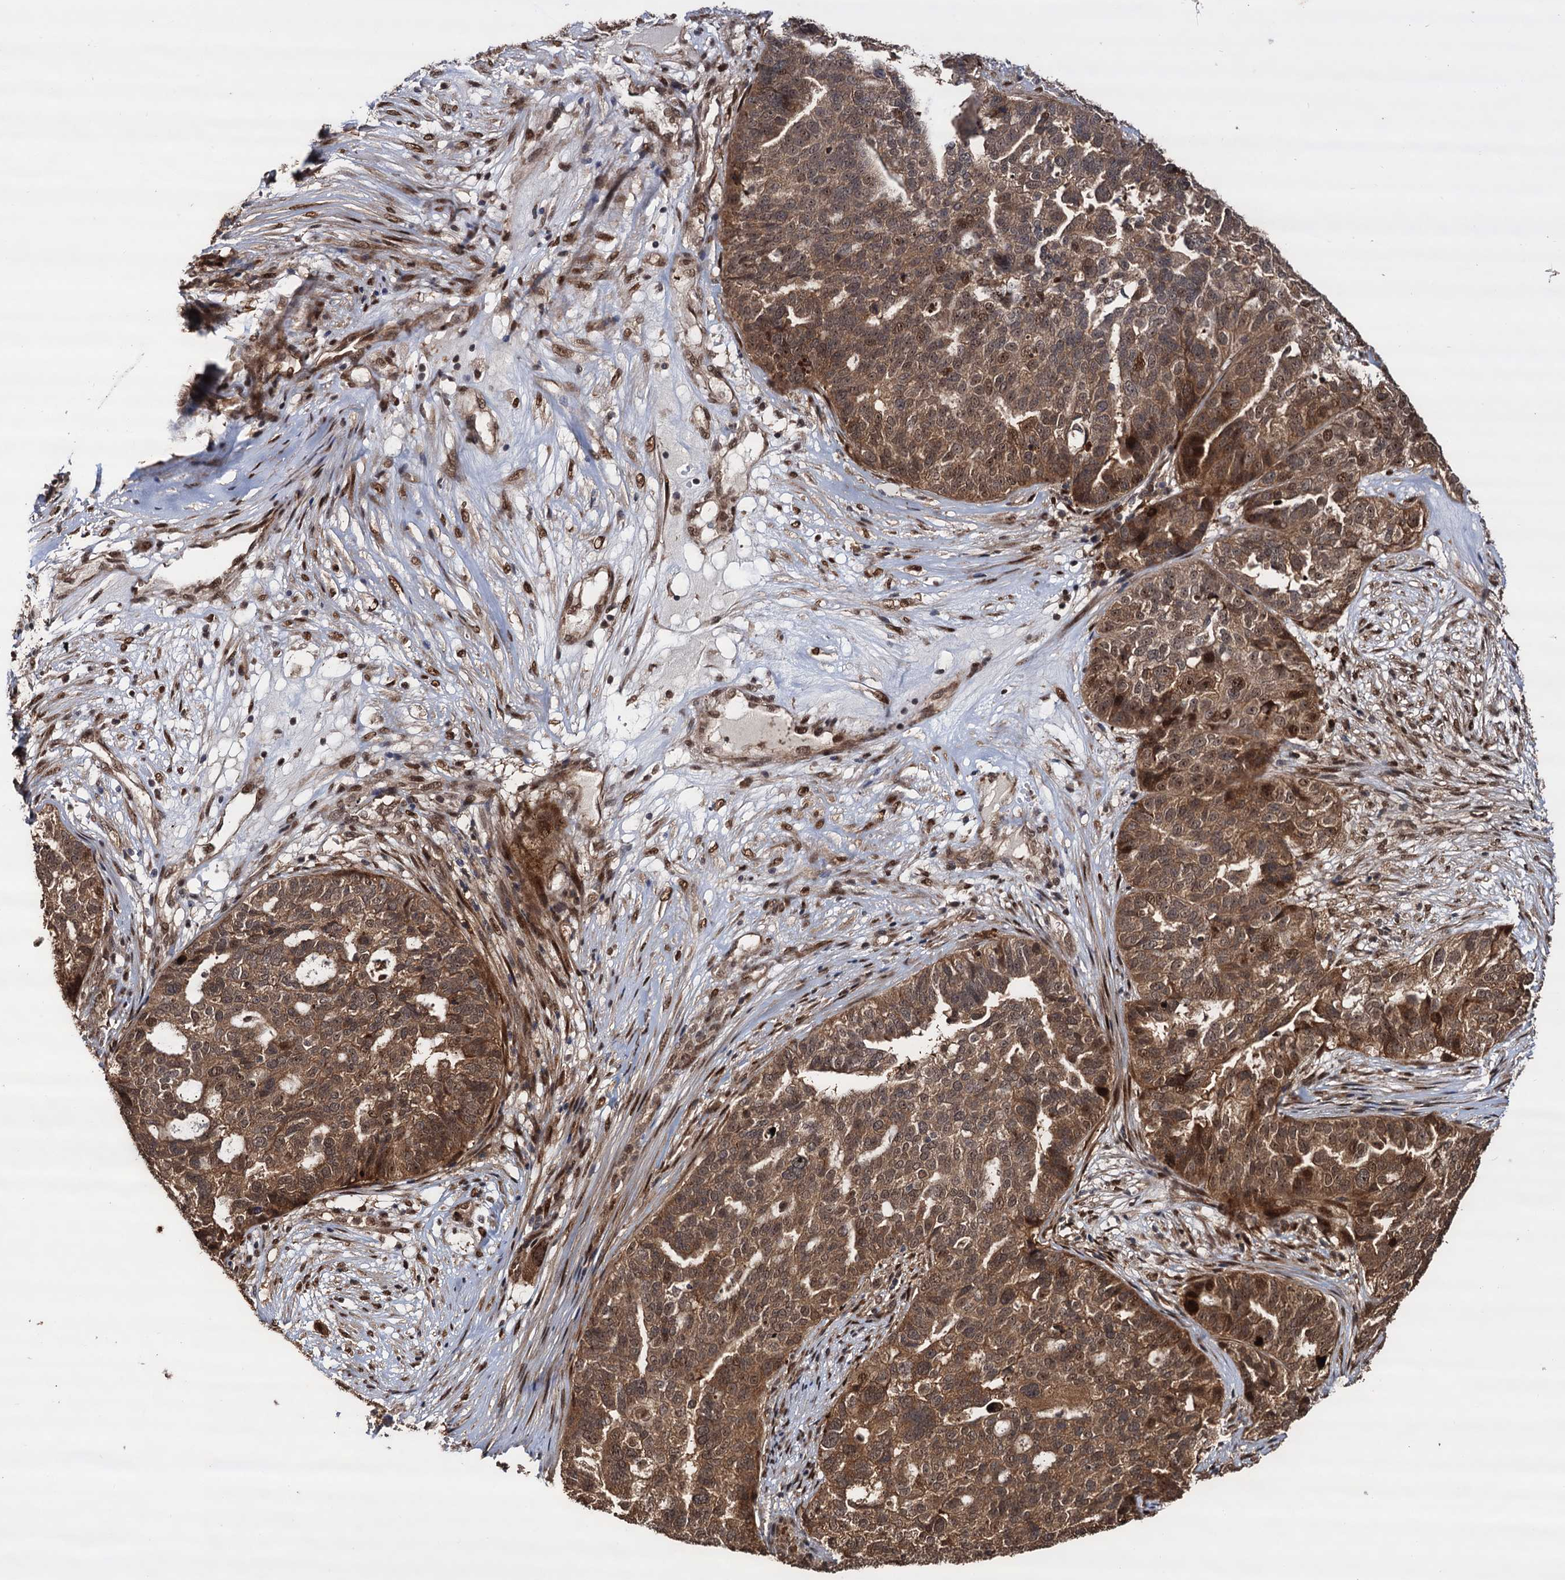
{"staining": {"intensity": "moderate", "quantity": ">75%", "location": "cytoplasmic/membranous,nuclear"}, "tissue": "ovarian cancer", "cell_type": "Tumor cells", "image_type": "cancer", "snomed": [{"axis": "morphology", "description": "Cystadenocarcinoma, serous, NOS"}, {"axis": "topography", "description": "Ovary"}], "caption": "Immunohistochemistry (IHC) of human serous cystadenocarcinoma (ovarian) shows medium levels of moderate cytoplasmic/membranous and nuclear positivity in approximately >75% of tumor cells.", "gene": "PIGB", "patient": {"sex": "female", "age": 59}}